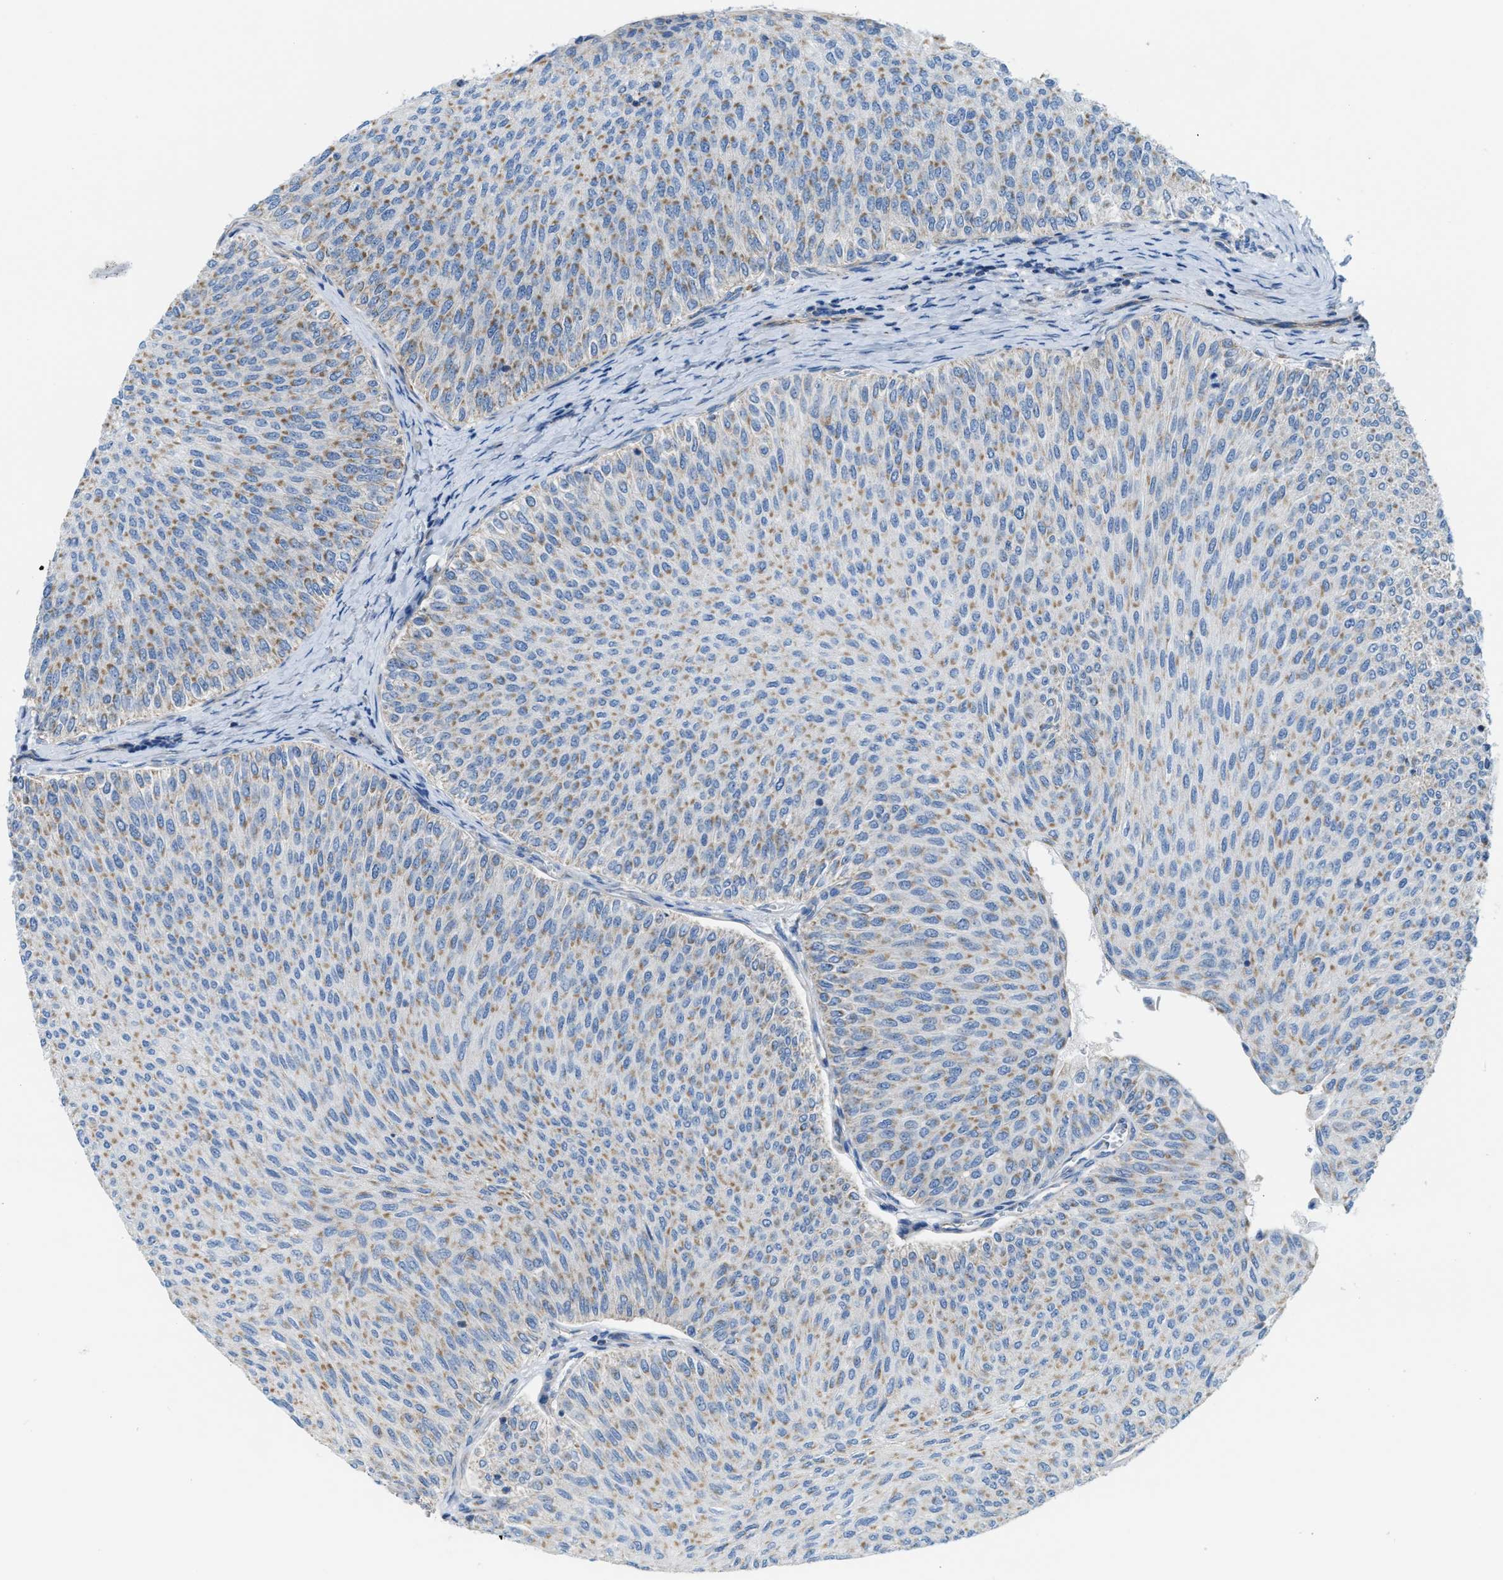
{"staining": {"intensity": "moderate", "quantity": ">75%", "location": "cytoplasmic/membranous"}, "tissue": "urothelial cancer", "cell_type": "Tumor cells", "image_type": "cancer", "snomed": [{"axis": "morphology", "description": "Urothelial carcinoma, Low grade"}, {"axis": "topography", "description": "Urinary bladder"}], "caption": "Immunohistochemical staining of human urothelial carcinoma (low-grade) shows medium levels of moderate cytoplasmic/membranous protein expression in approximately >75% of tumor cells.", "gene": "JADE1", "patient": {"sex": "male", "age": 78}}